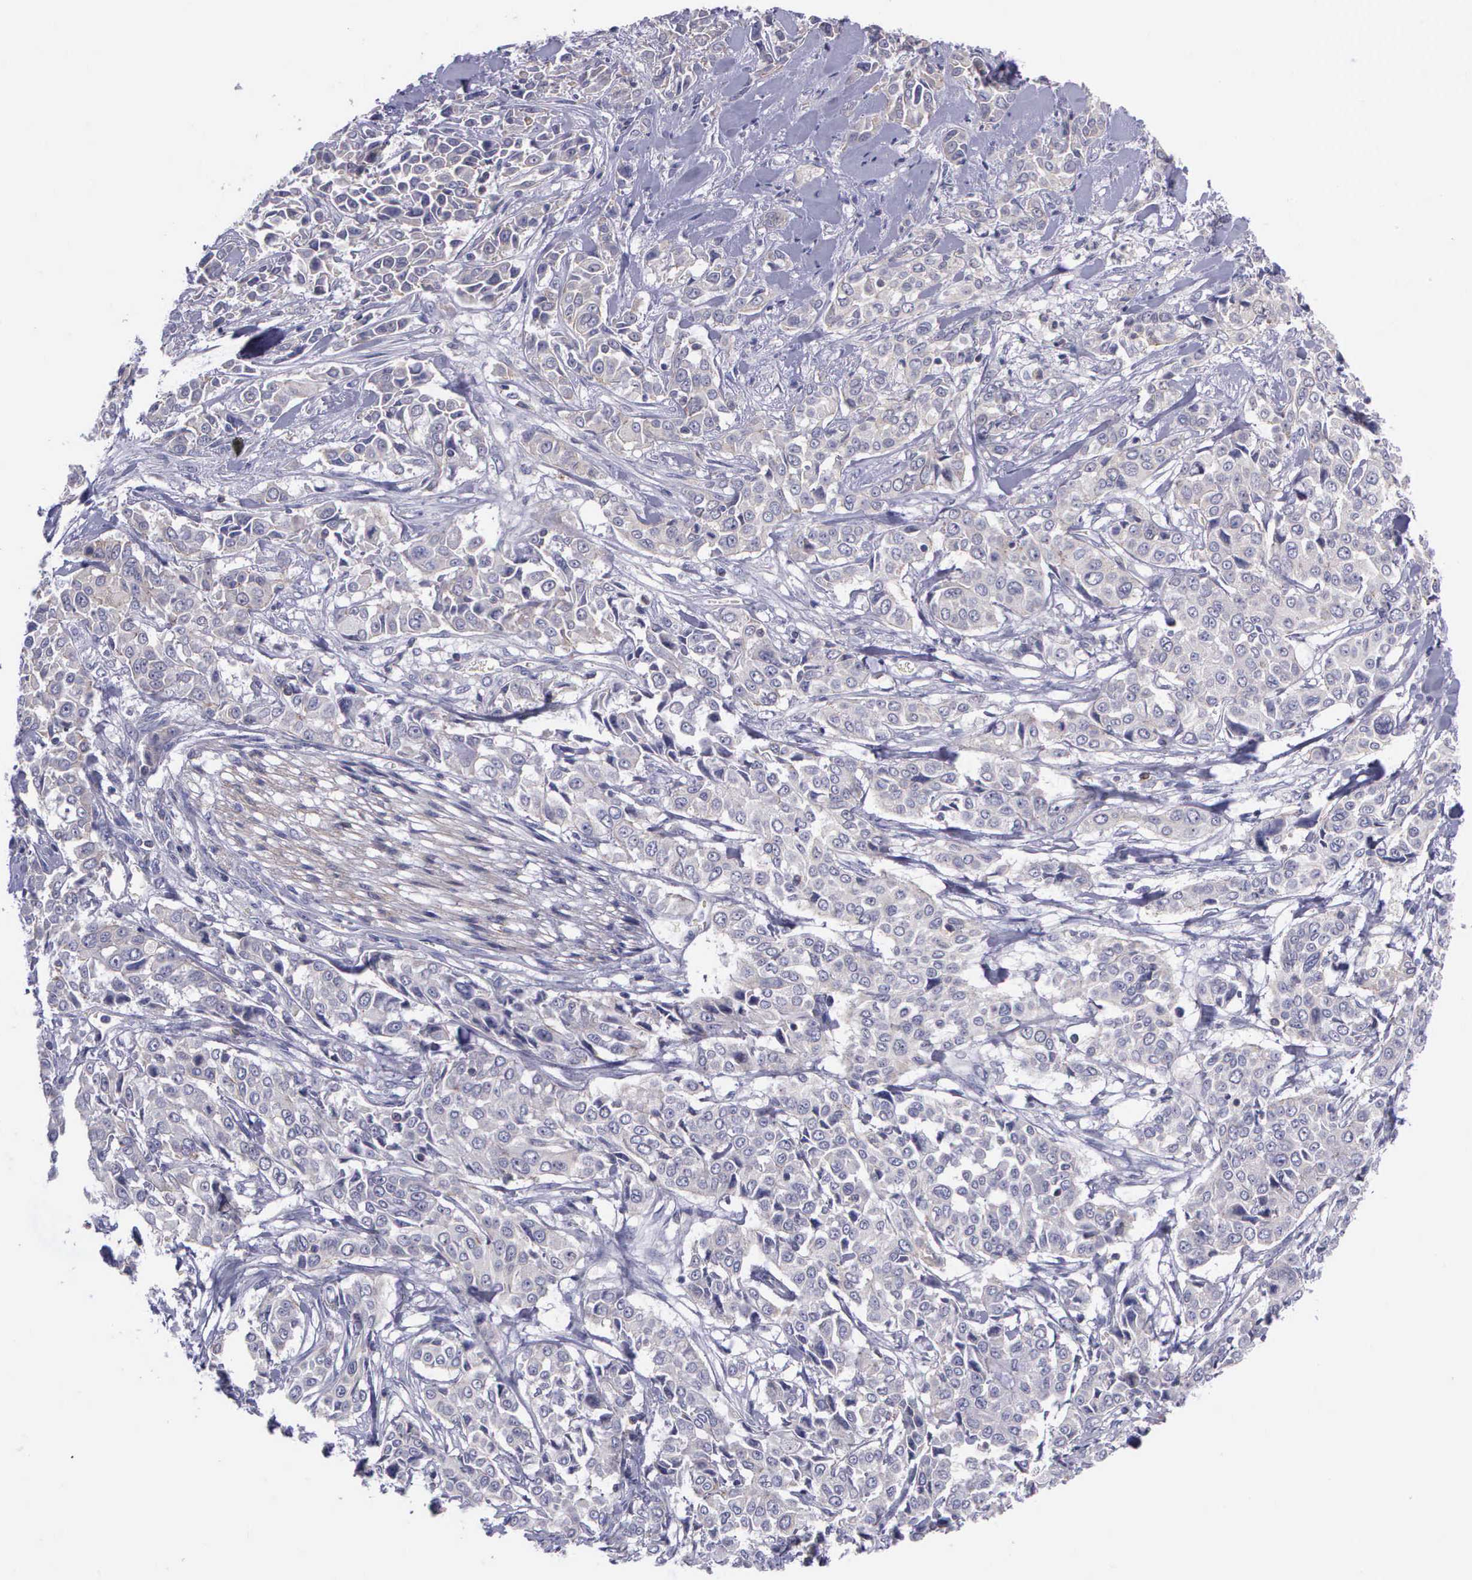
{"staining": {"intensity": "negative", "quantity": "none", "location": "none"}, "tissue": "pancreatic cancer", "cell_type": "Tumor cells", "image_type": "cancer", "snomed": [{"axis": "morphology", "description": "Adenocarcinoma, NOS"}, {"axis": "topography", "description": "Pancreas"}], "caption": "Protein analysis of pancreatic adenocarcinoma shows no significant staining in tumor cells.", "gene": "MICAL3", "patient": {"sex": "female", "age": 52}}